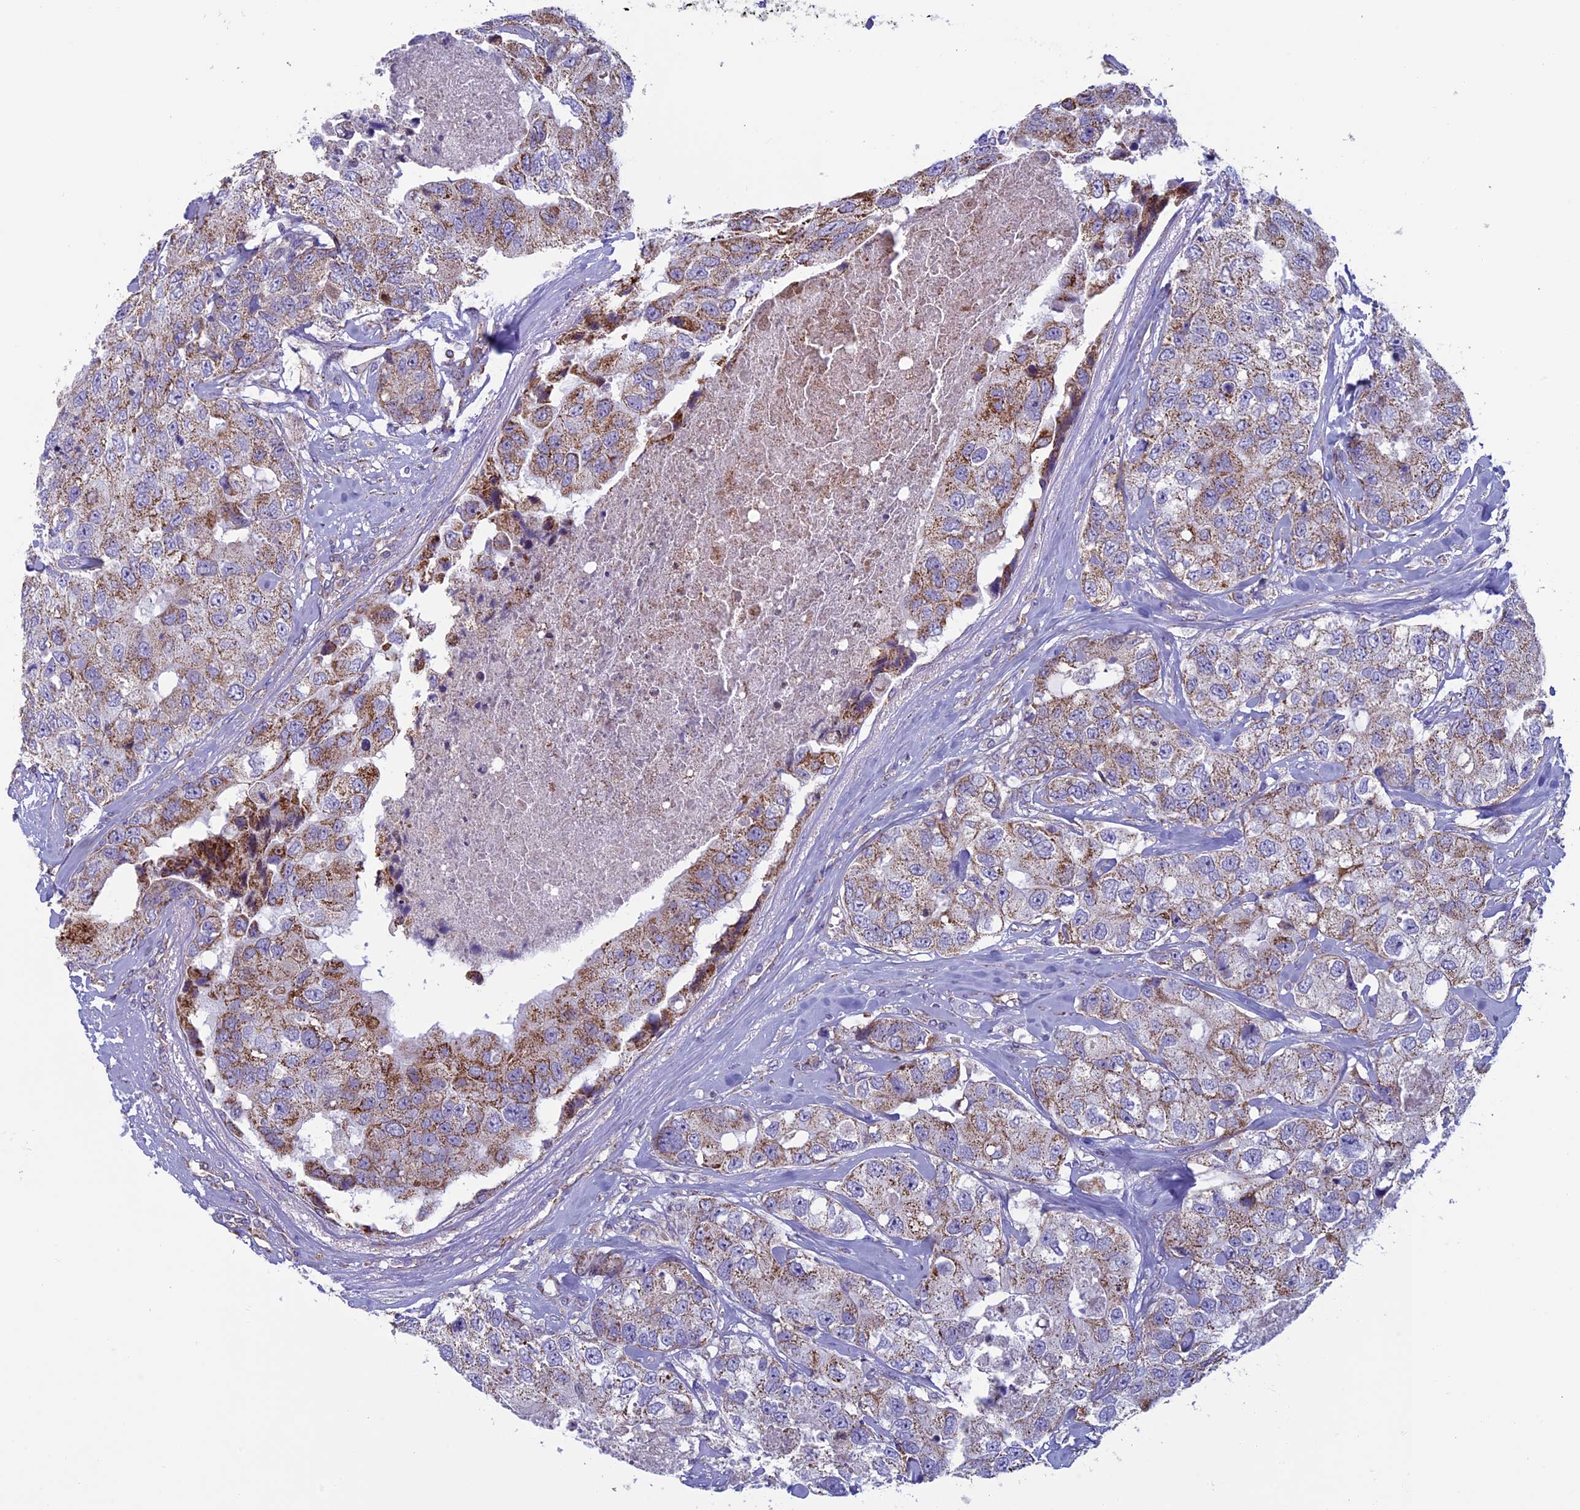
{"staining": {"intensity": "moderate", "quantity": ">75%", "location": "cytoplasmic/membranous"}, "tissue": "breast cancer", "cell_type": "Tumor cells", "image_type": "cancer", "snomed": [{"axis": "morphology", "description": "Duct carcinoma"}, {"axis": "topography", "description": "Breast"}], "caption": "Moderate cytoplasmic/membranous positivity is appreciated in about >75% of tumor cells in breast infiltrating ductal carcinoma. (DAB (3,3'-diaminobenzidine) IHC with brightfield microscopy, high magnification).", "gene": "MFSD12", "patient": {"sex": "female", "age": 62}}